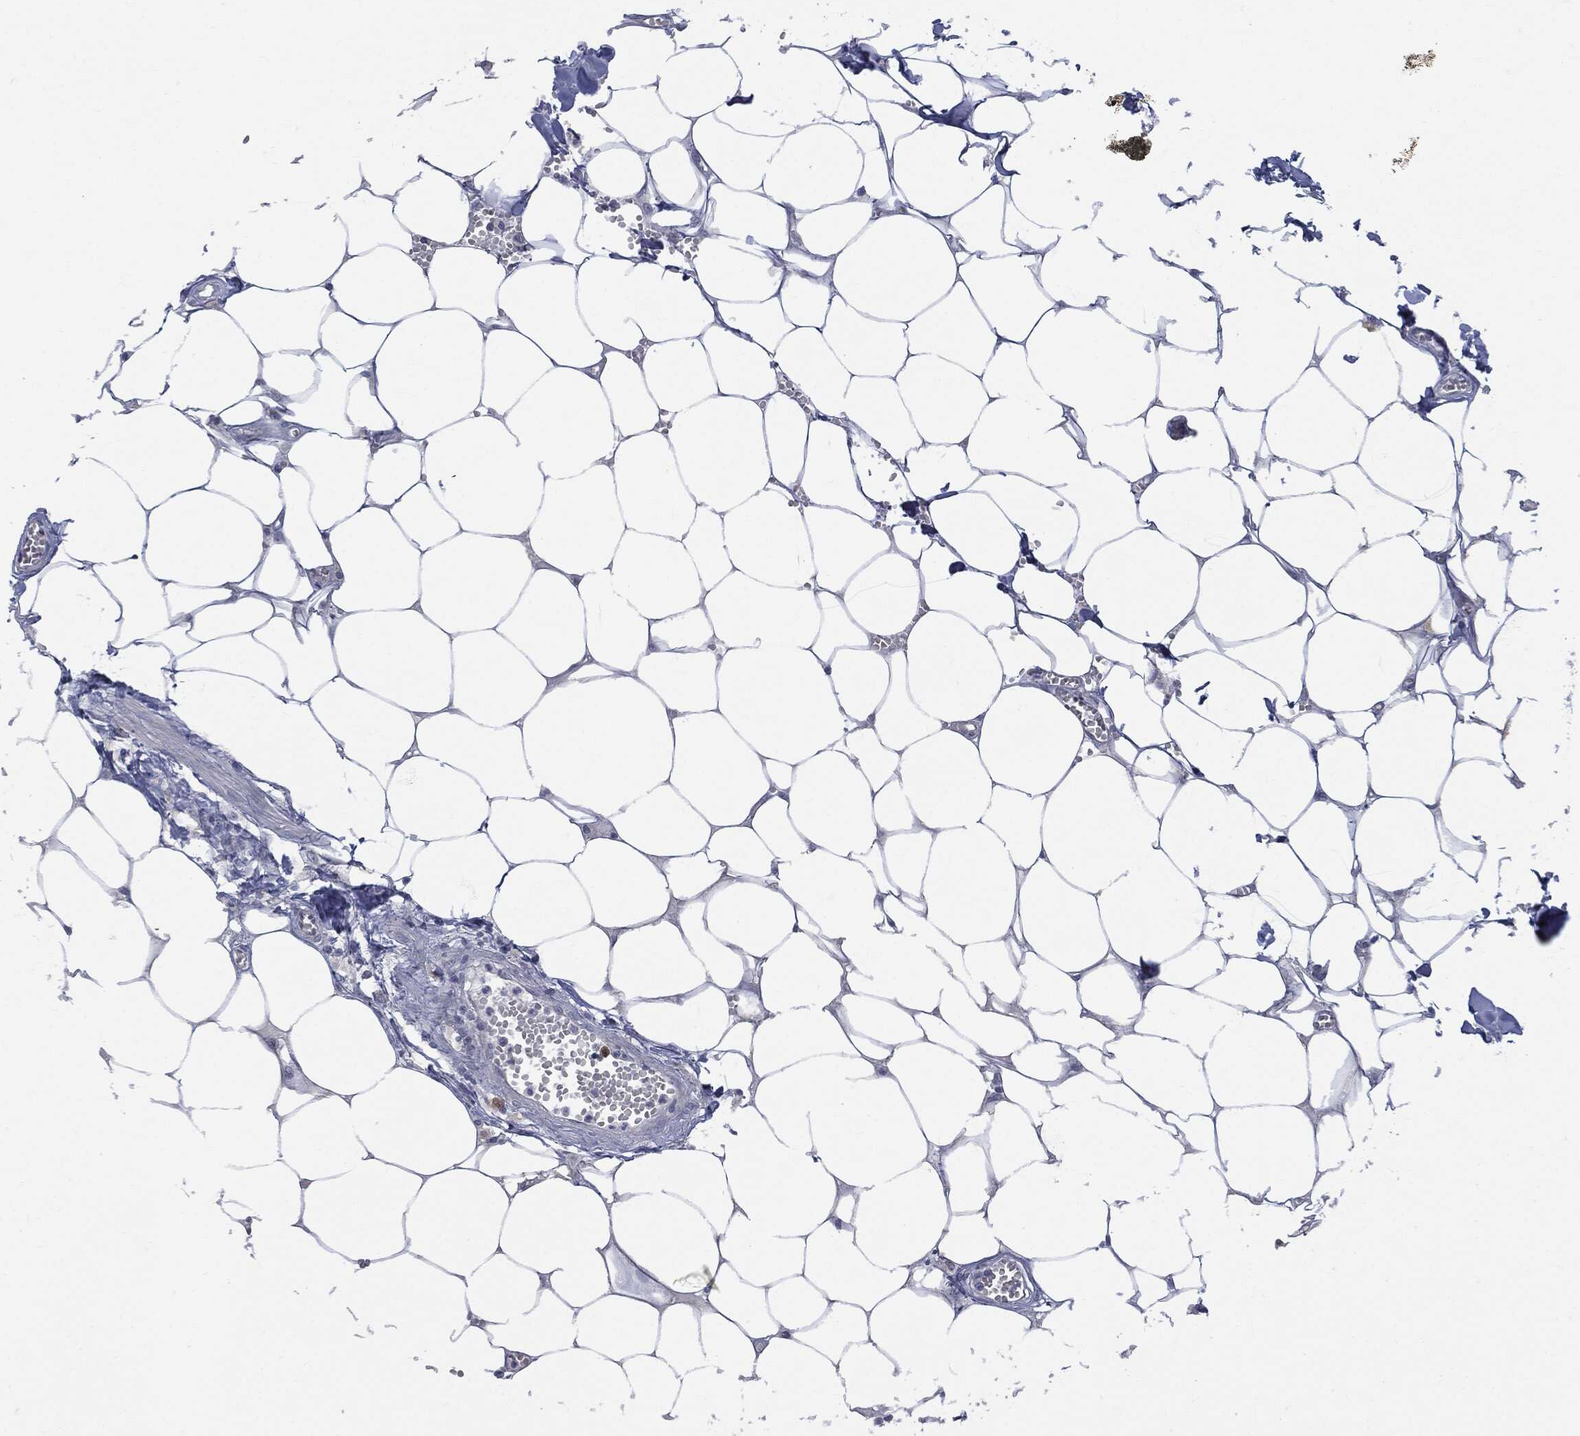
{"staining": {"intensity": "negative", "quantity": "none", "location": "none"}, "tissue": "adipose tissue", "cell_type": "Adipocytes", "image_type": "normal", "snomed": [{"axis": "morphology", "description": "Normal tissue, NOS"}, {"axis": "morphology", "description": "Squamous cell carcinoma, NOS"}, {"axis": "topography", "description": "Cartilage tissue"}, {"axis": "topography", "description": "Lung"}], "caption": "A micrograph of adipose tissue stained for a protein reveals no brown staining in adipocytes. (DAB IHC visualized using brightfield microscopy, high magnification).", "gene": "UBE2C", "patient": {"sex": "male", "age": 66}}